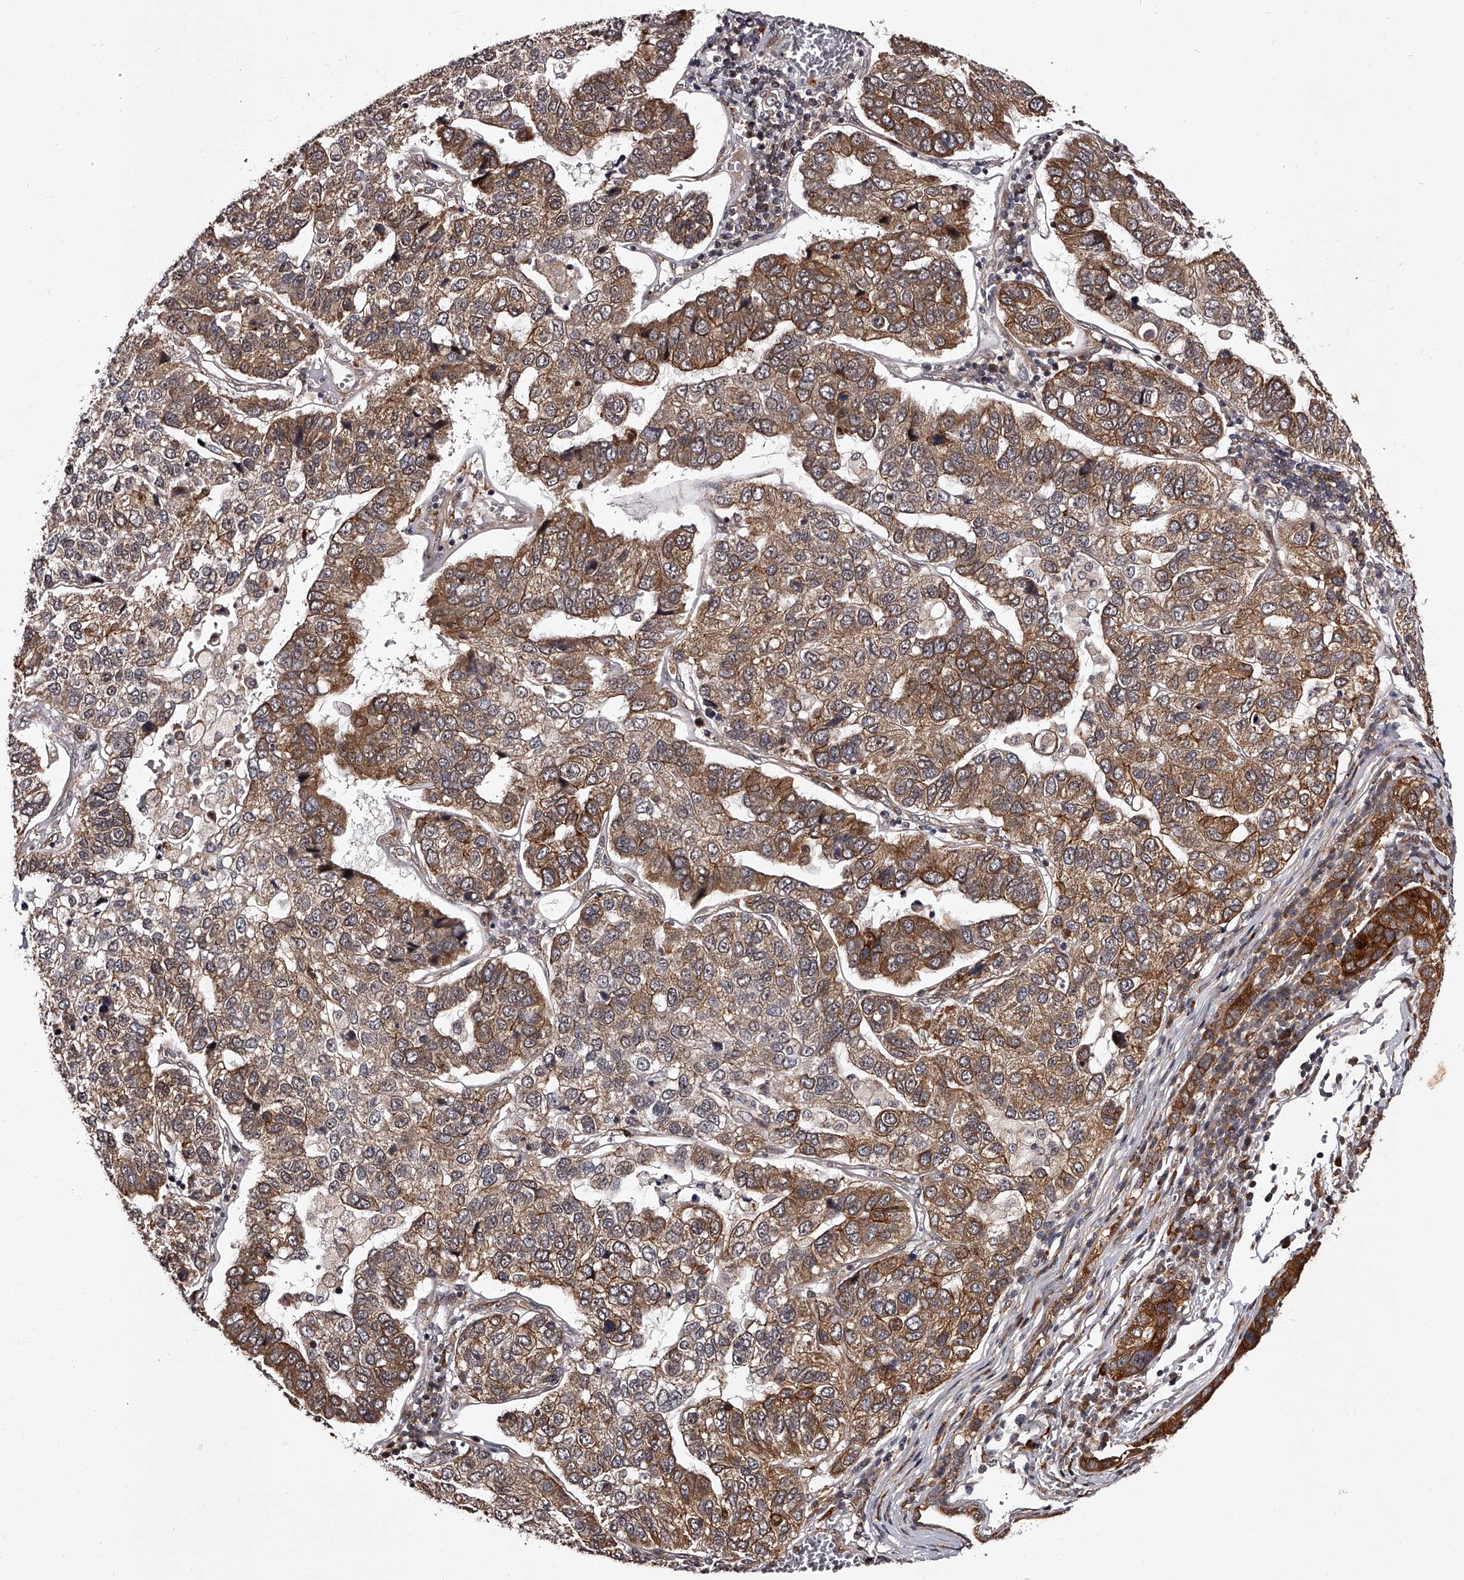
{"staining": {"intensity": "moderate", "quantity": "25%-75%", "location": "cytoplasmic/membranous"}, "tissue": "pancreatic cancer", "cell_type": "Tumor cells", "image_type": "cancer", "snomed": [{"axis": "morphology", "description": "Adenocarcinoma, NOS"}, {"axis": "topography", "description": "Pancreas"}], "caption": "IHC image of human pancreatic cancer stained for a protein (brown), which displays medium levels of moderate cytoplasmic/membranous positivity in about 25%-75% of tumor cells.", "gene": "RSC1A1", "patient": {"sex": "female", "age": 61}}